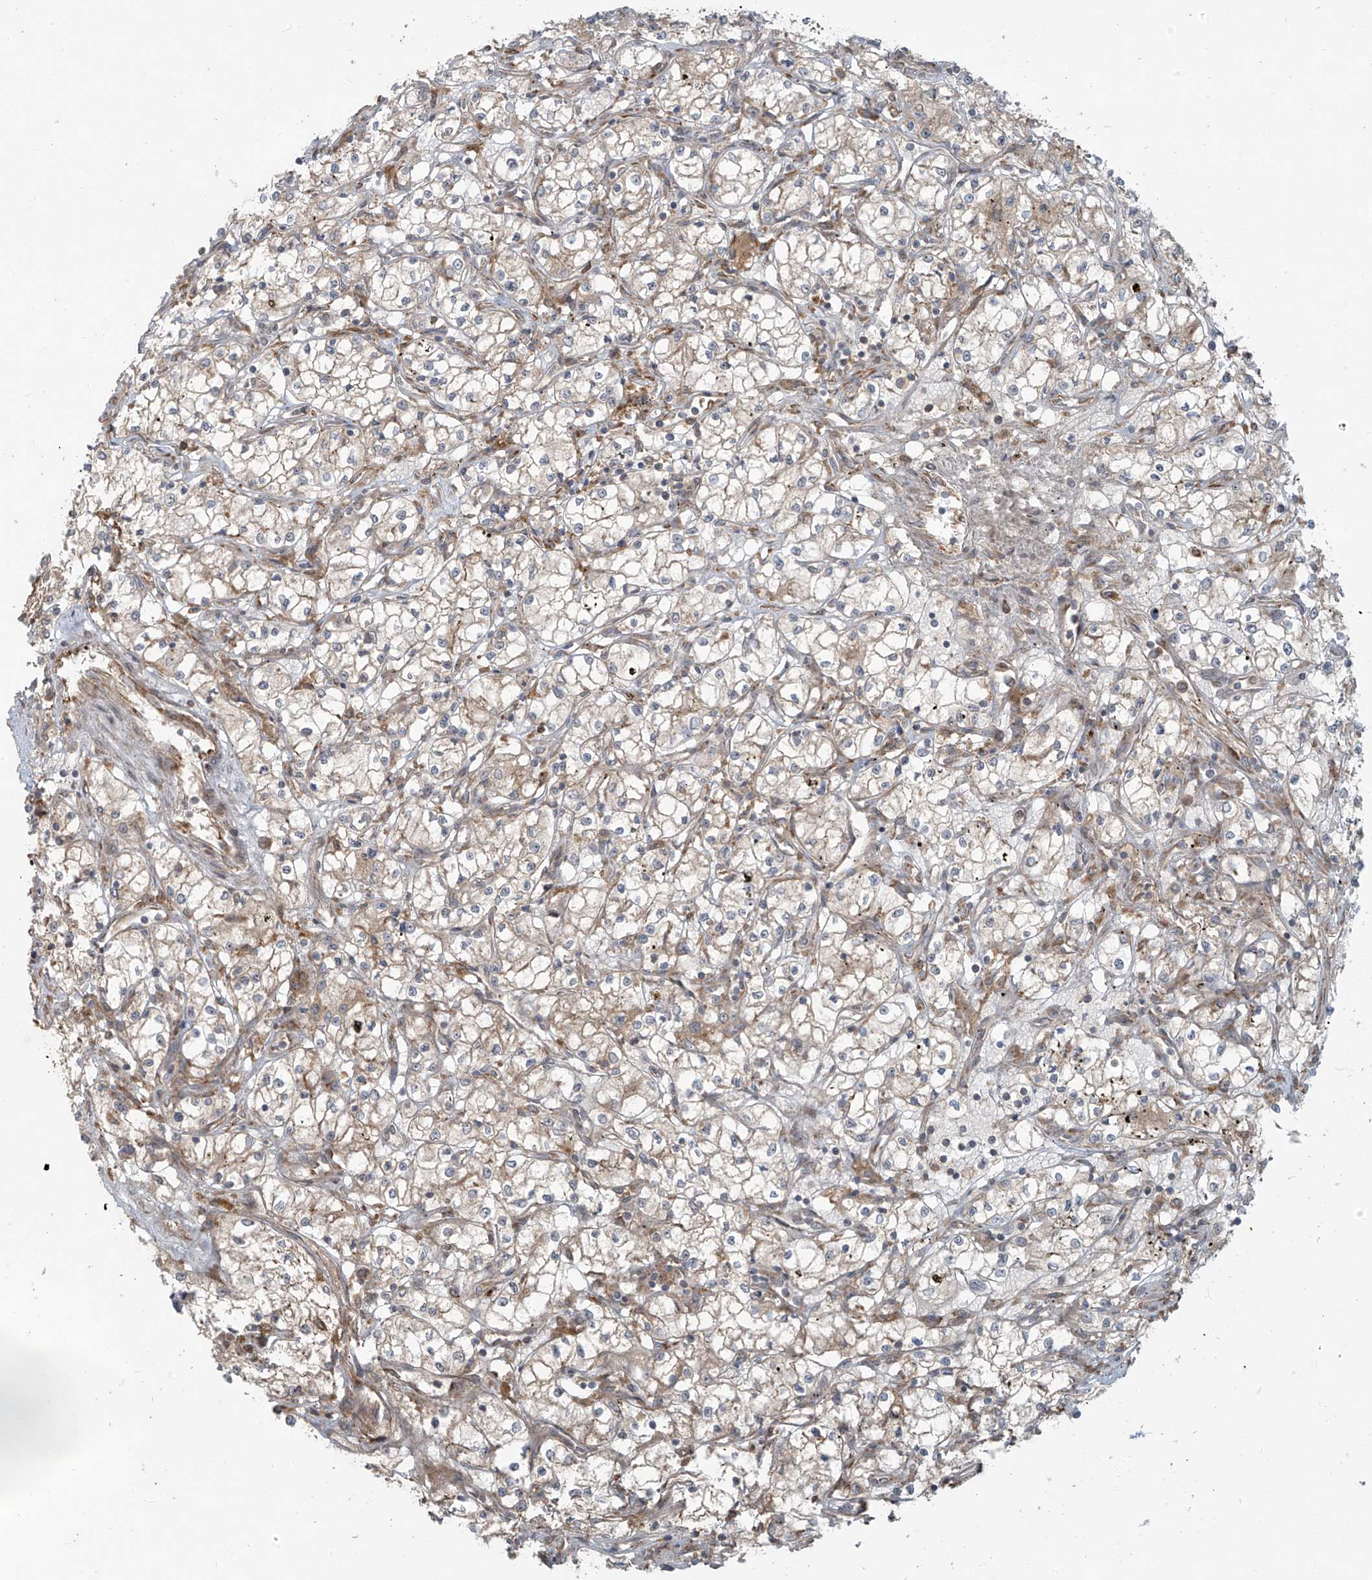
{"staining": {"intensity": "weak", "quantity": "25%-75%", "location": "cytoplasmic/membranous"}, "tissue": "renal cancer", "cell_type": "Tumor cells", "image_type": "cancer", "snomed": [{"axis": "morphology", "description": "Adenocarcinoma, NOS"}, {"axis": "topography", "description": "Kidney"}], "caption": "Brown immunohistochemical staining in human renal cancer (adenocarcinoma) demonstrates weak cytoplasmic/membranous staining in approximately 25%-75% of tumor cells. (brown staining indicates protein expression, while blue staining denotes nuclei).", "gene": "KATNIP", "patient": {"sex": "male", "age": 59}}